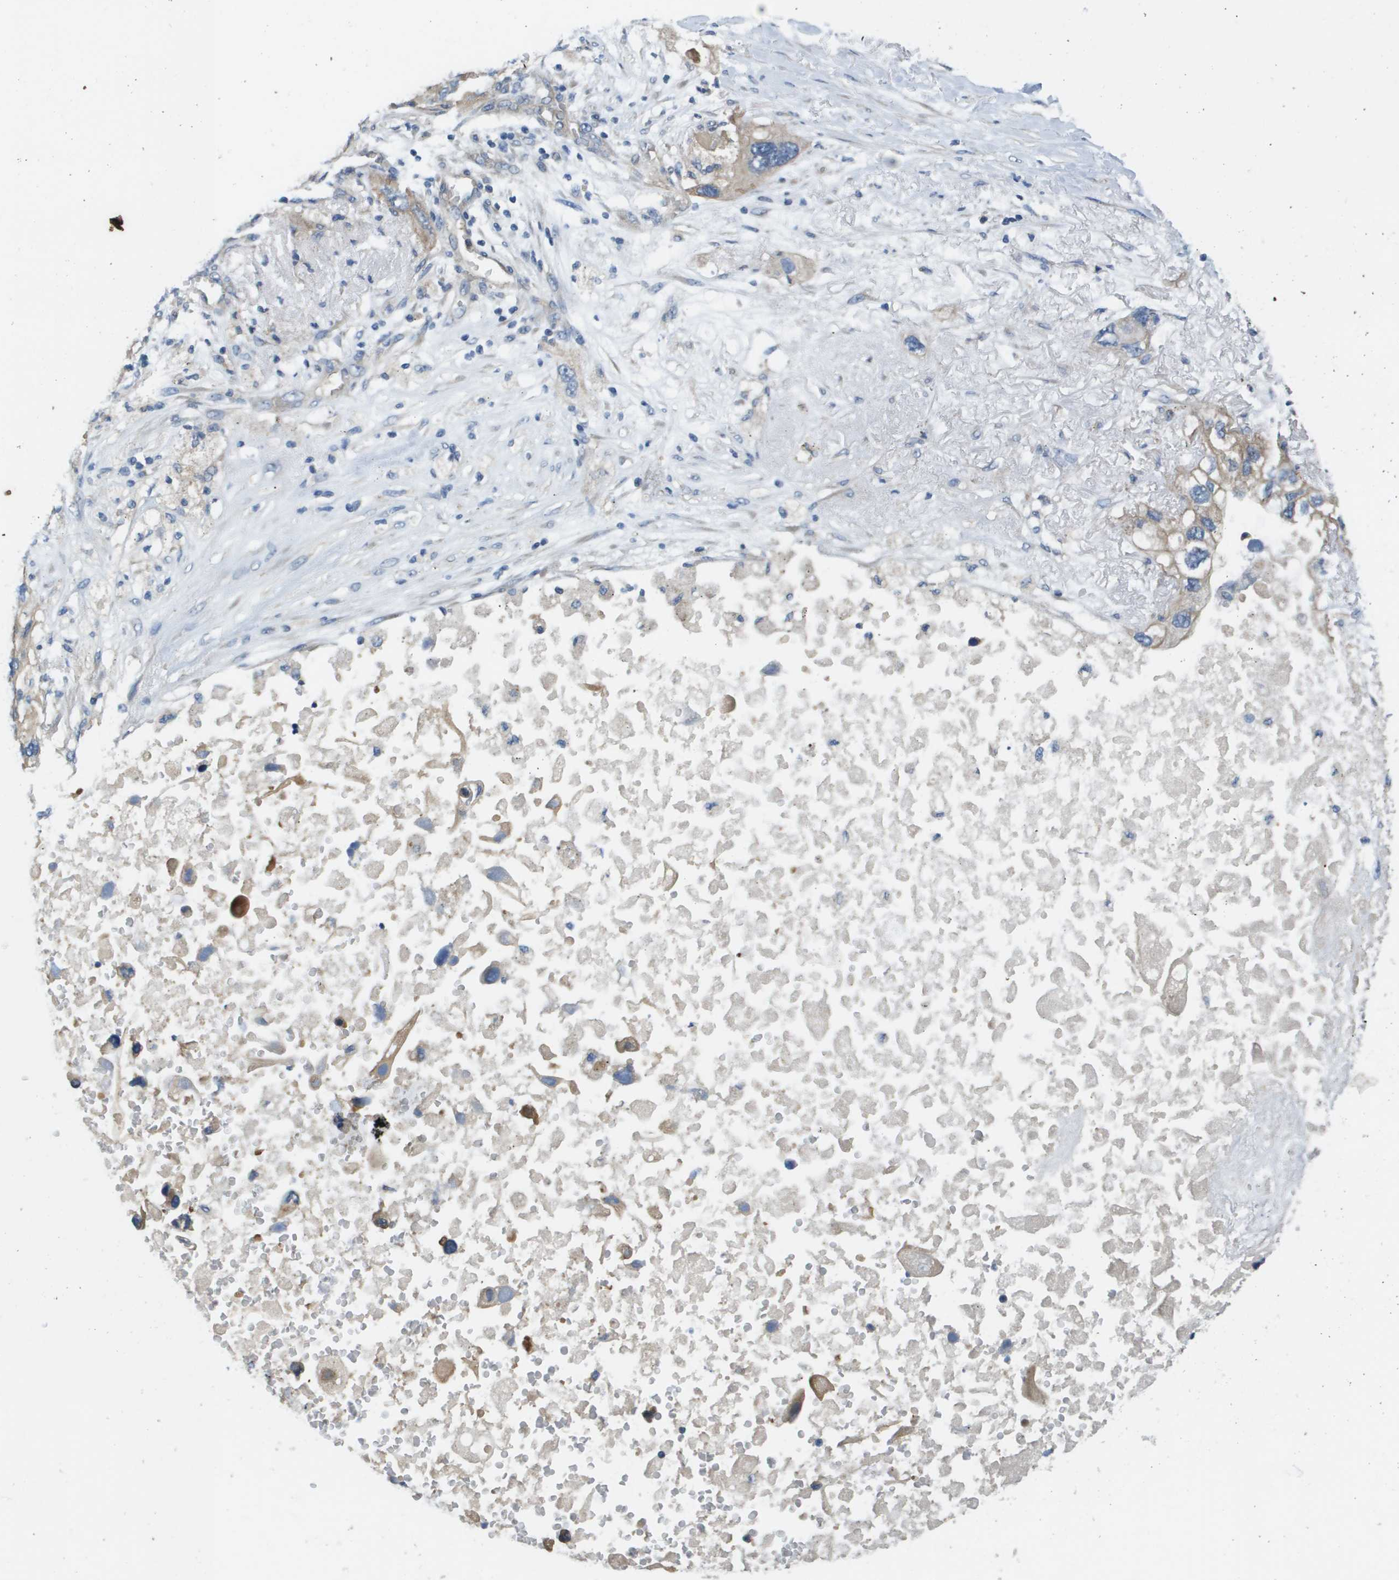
{"staining": {"intensity": "moderate", "quantity": "<25%", "location": "cytoplasmic/membranous"}, "tissue": "lung cancer", "cell_type": "Tumor cells", "image_type": "cancer", "snomed": [{"axis": "morphology", "description": "Squamous cell carcinoma, NOS"}, {"axis": "topography", "description": "Lung"}], "caption": "Moderate cytoplasmic/membranous positivity for a protein is appreciated in about <25% of tumor cells of lung cancer using immunohistochemistry (IHC).", "gene": "KRT23", "patient": {"sex": "female", "age": 73}}